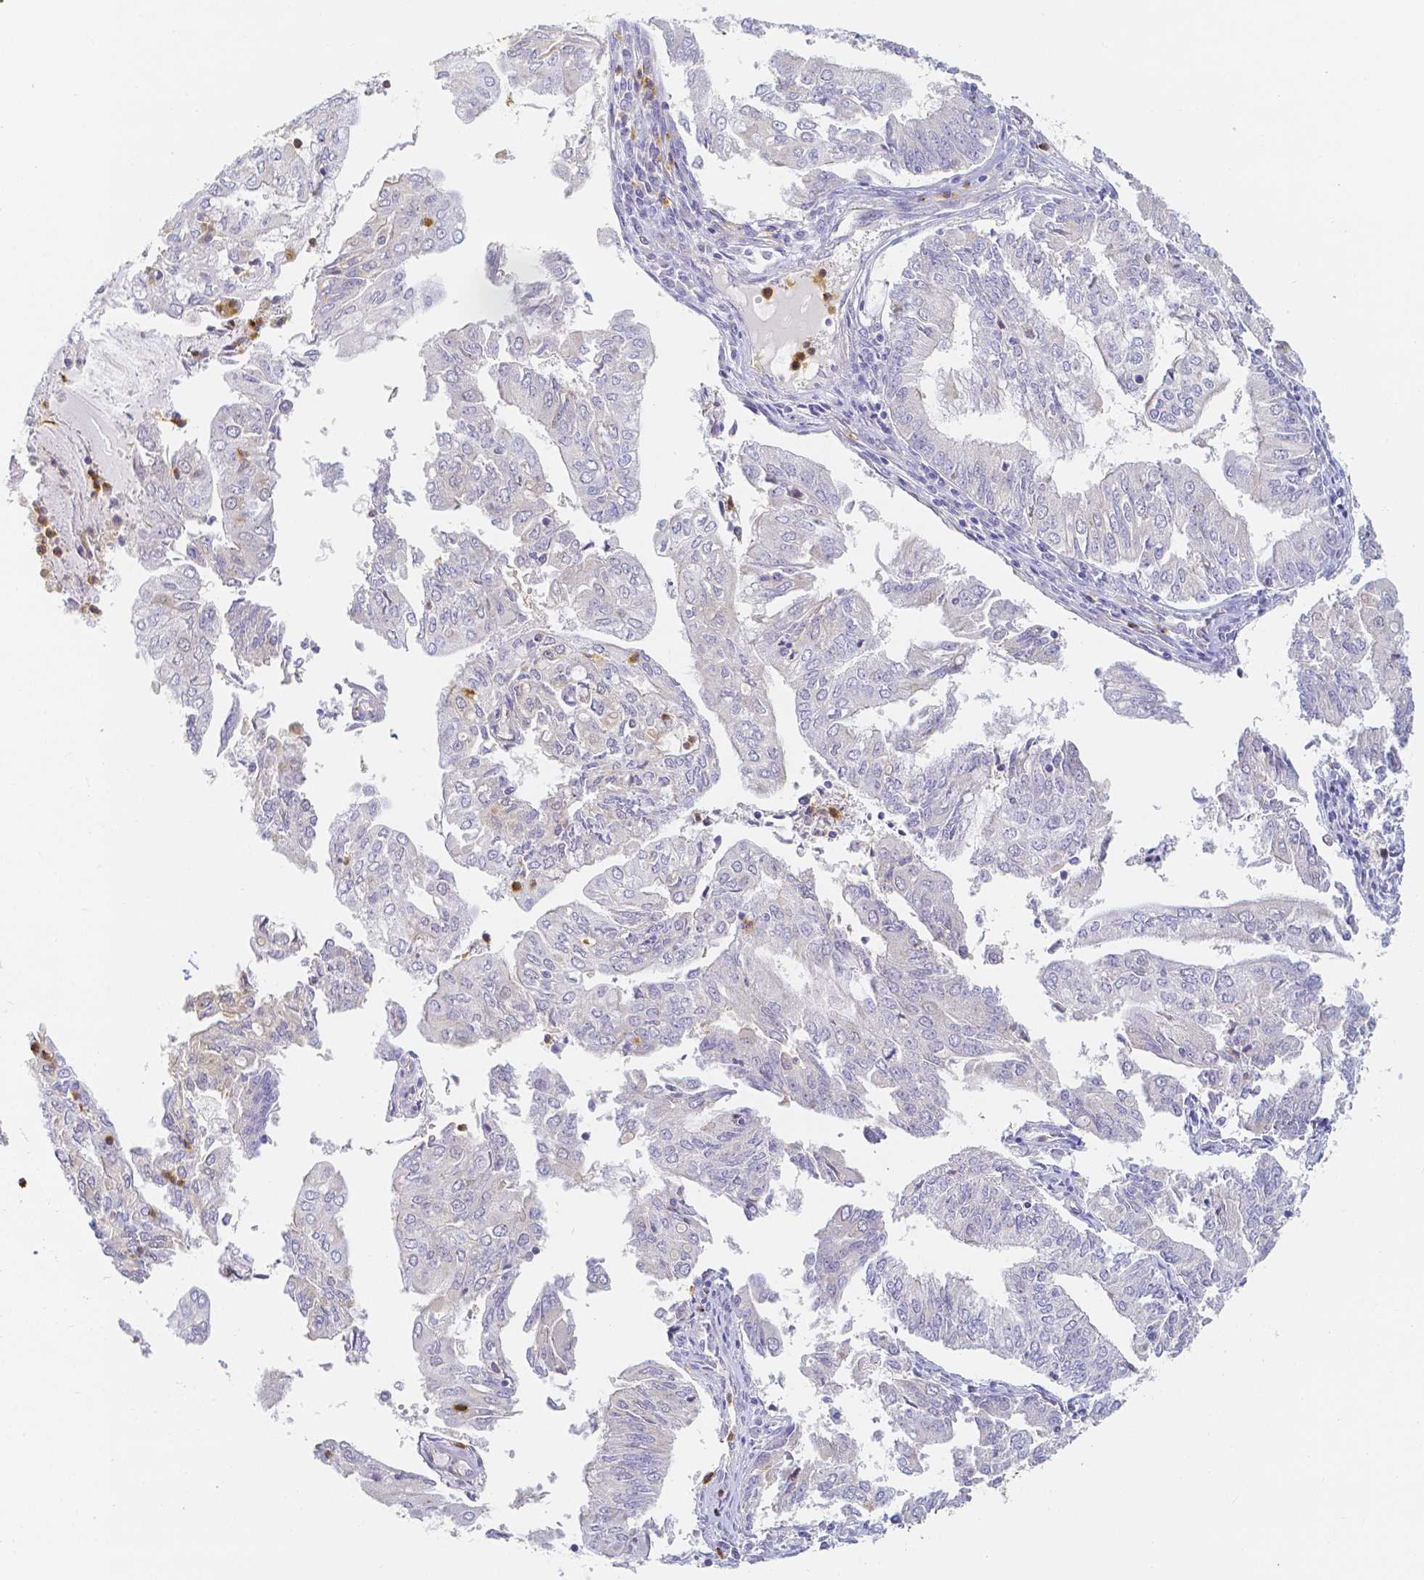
{"staining": {"intensity": "negative", "quantity": "none", "location": "none"}, "tissue": "endometrial cancer", "cell_type": "Tumor cells", "image_type": "cancer", "snomed": [{"axis": "morphology", "description": "Adenocarcinoma, NOS"}, {"axis": "topography", "description": "Endometrium"}], "caption": "An immunohistochemistry histopathology image of adenocarcinoma (endometrial) is shown. There is no staining in tumor cells of adenocarcinoma (endometrial).", "gene": "KCNH1", "patient": {"sex": "female", "age": 61}}